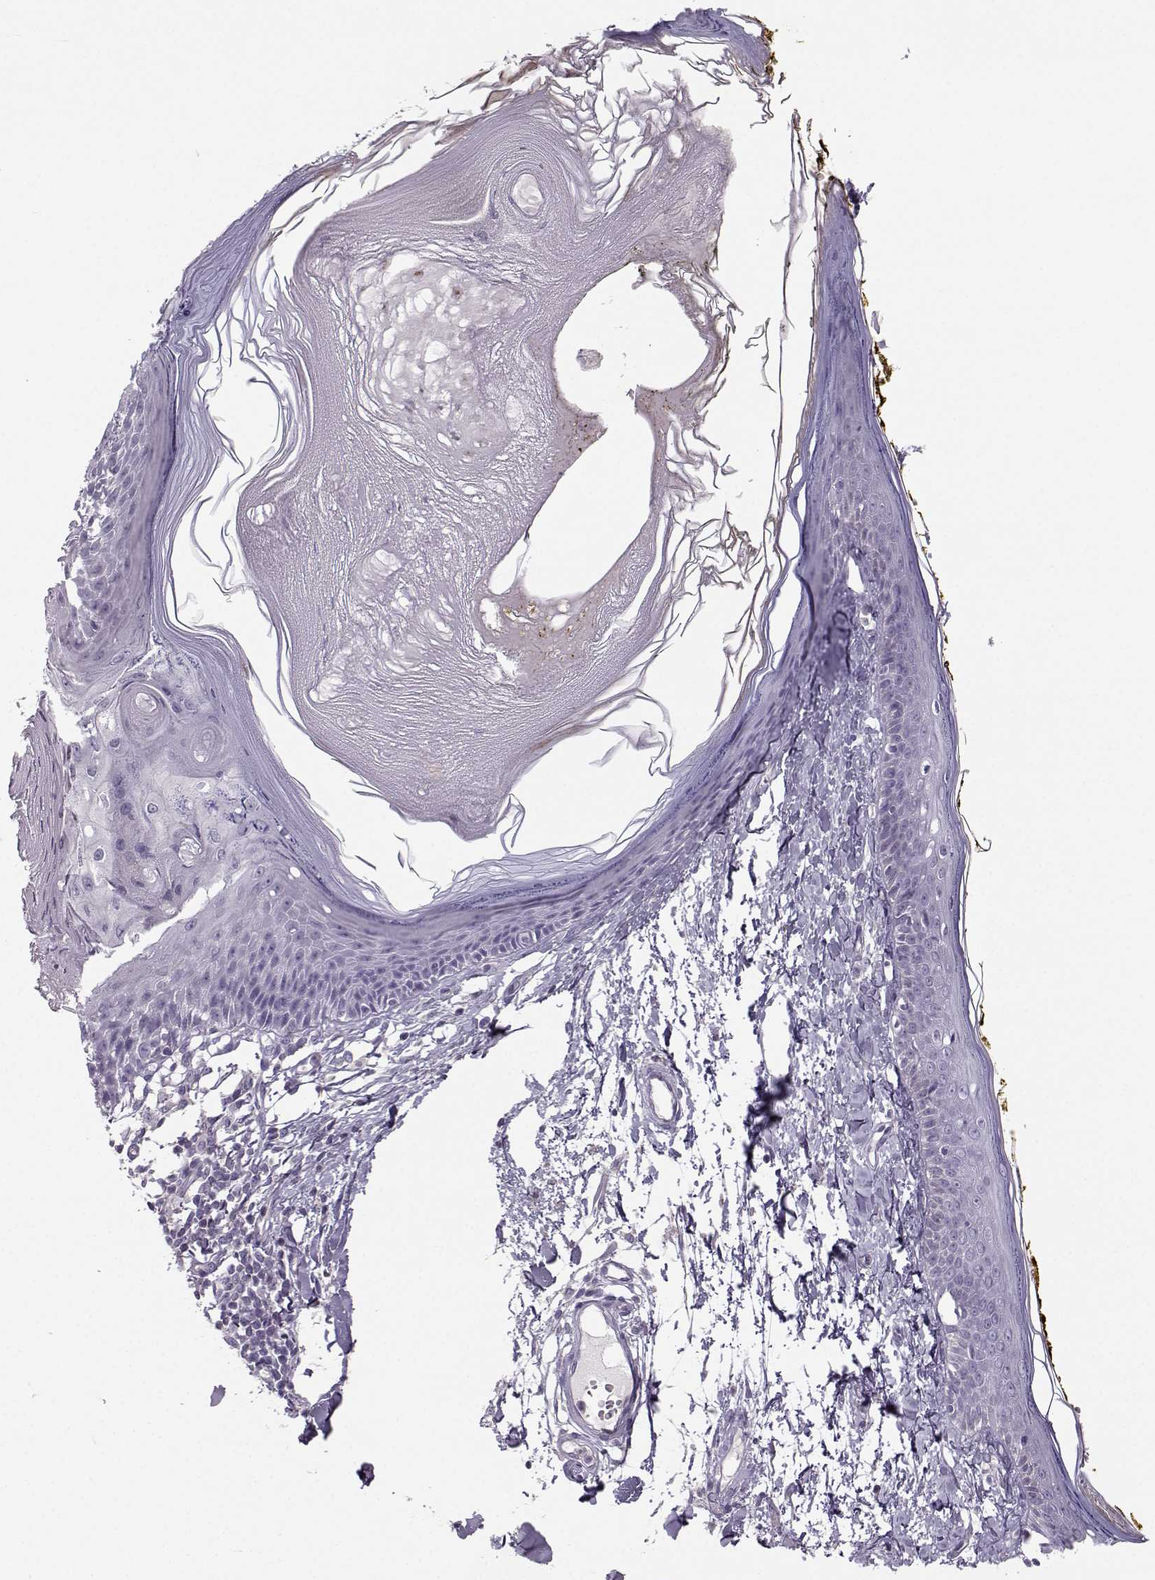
{"staining": {"intensity": "negative", "quantity": "none", "location": "none"}, "tissue": "skin", "cell_type": "Fibroblasts", "image_type": "normal", "snomed": [{"axis": "morphology", "description": "Normal tissue, NOS"}, {"axis": "topography", "description": "Skin"}], "caption": "The photomicrograph shows no staining of fibroblasts in benign skin. Nuclei are stained in blue.", "gene": "MROH7", "patient": {"sex": "male", "age": 76}}